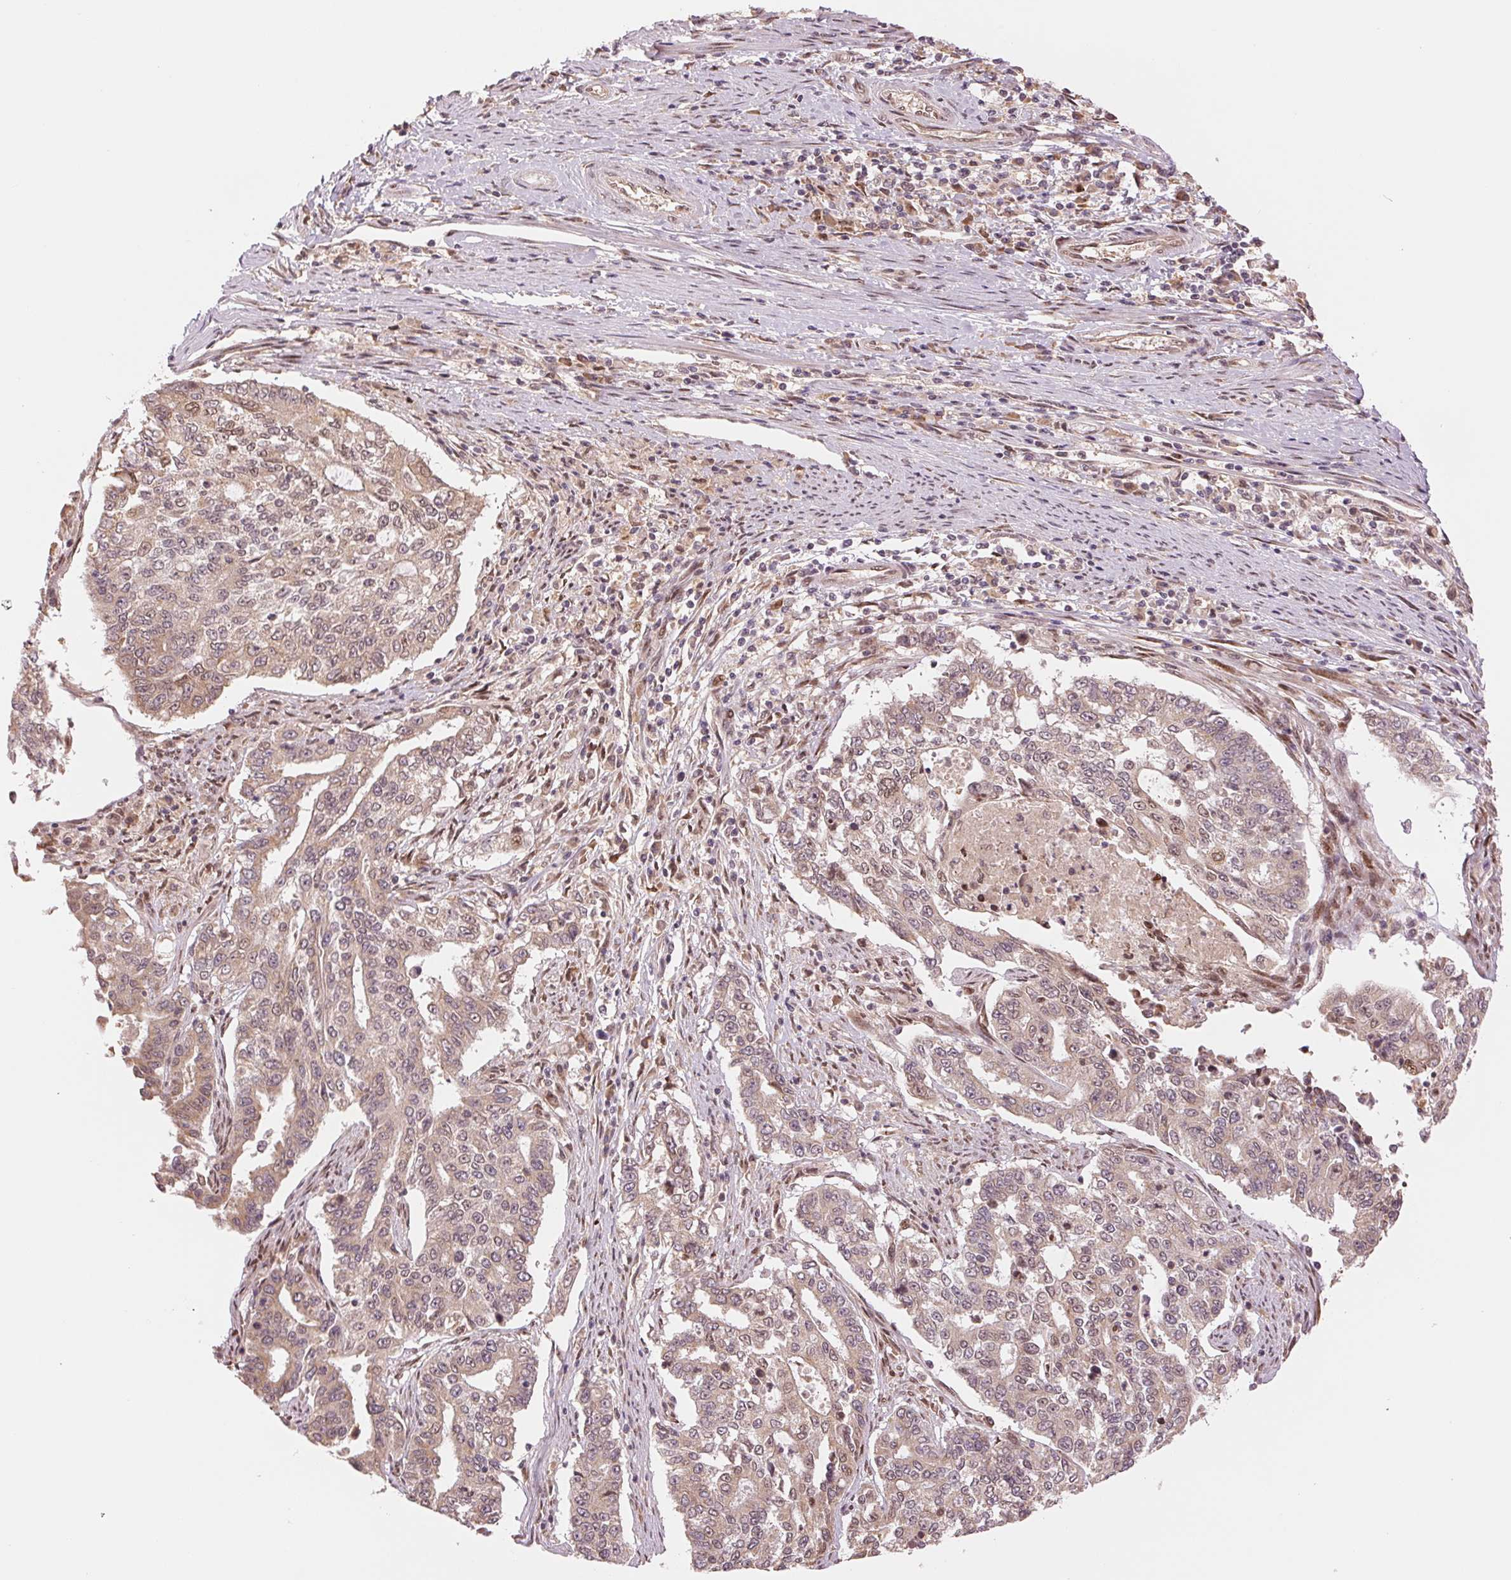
{"staining": {"intensity": "weak", "quantity": "25%-75%", "location": "cytoplasmic/membranous,nuclear"}, "tissue": "endometrial cancer", "cell_type": "Tumor cells", "image_type": "cancer", "snomed": [{"axis": "morphology", "description": "Adenocarcinoma, NOS"}, {"axis": "topography", "description": "Uterus"}], "caption": "Endometrial adenocarcinoma tissue demonstrates weak cytoplasmic/membranous and nuclear staining in about 25%-75% of tumor cells, visualized by immunohistochemistry.", "gene": "ERI3", "patient": {"sex": "female", "age": 59}}